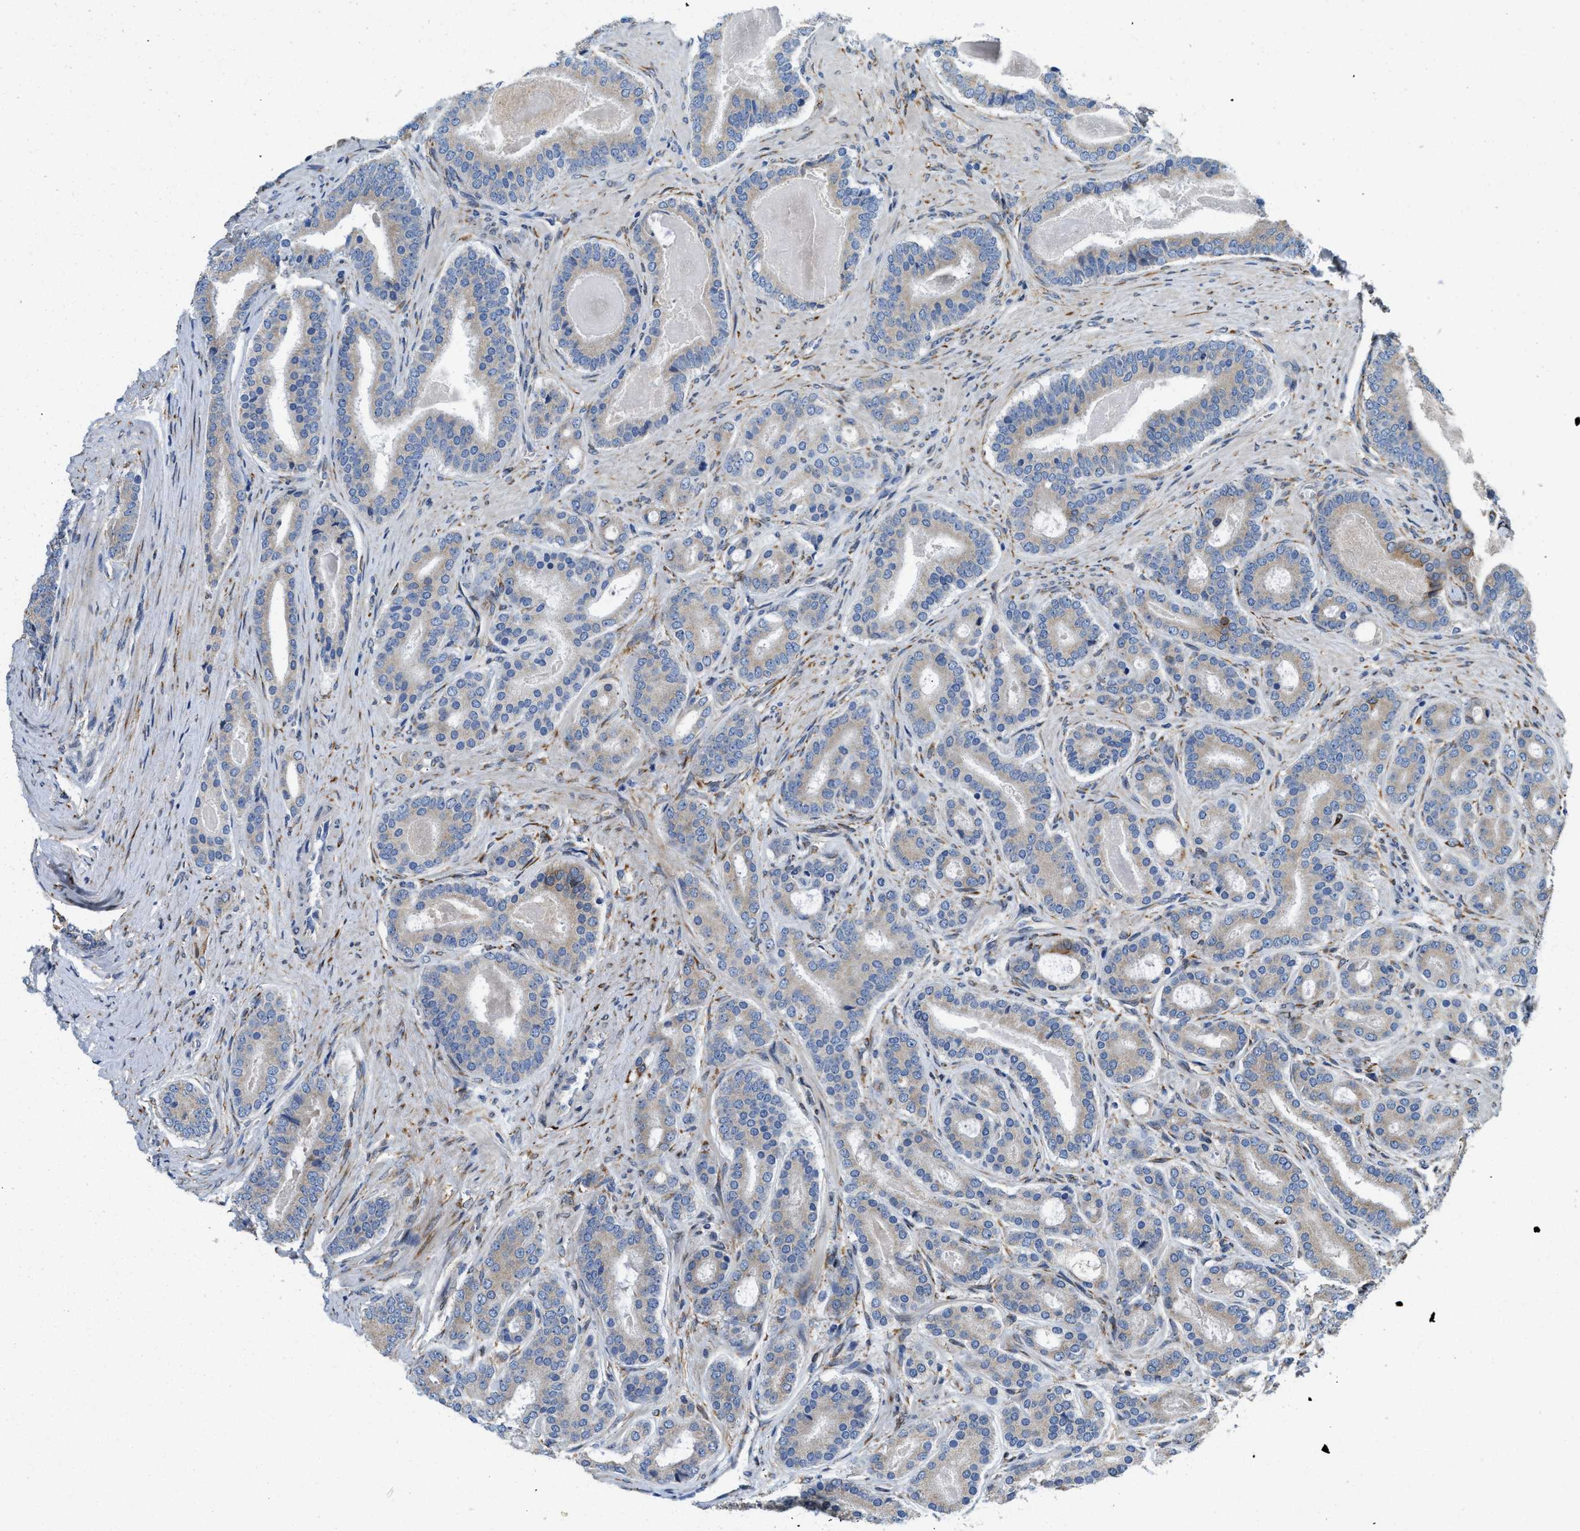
{"staining": {"intensity": "weak", "quantity": "<25%", "location": "cytoplasmic/membranous"}, "tissue": "prostate cancer", "cell_type": "Tumor cells", "image_type": "cancer", "snomed": [{"axis": "morphology", "description": "Adenocarcinoma, High grade"}, {"axis": "topography", "description": "Prostate"}], "caption": "Tumor cells show no significant positivity in prostate high-grade adenocarcinoma.", "gene": "GGCX", "patient": {"sex": "male", "age": 60}}